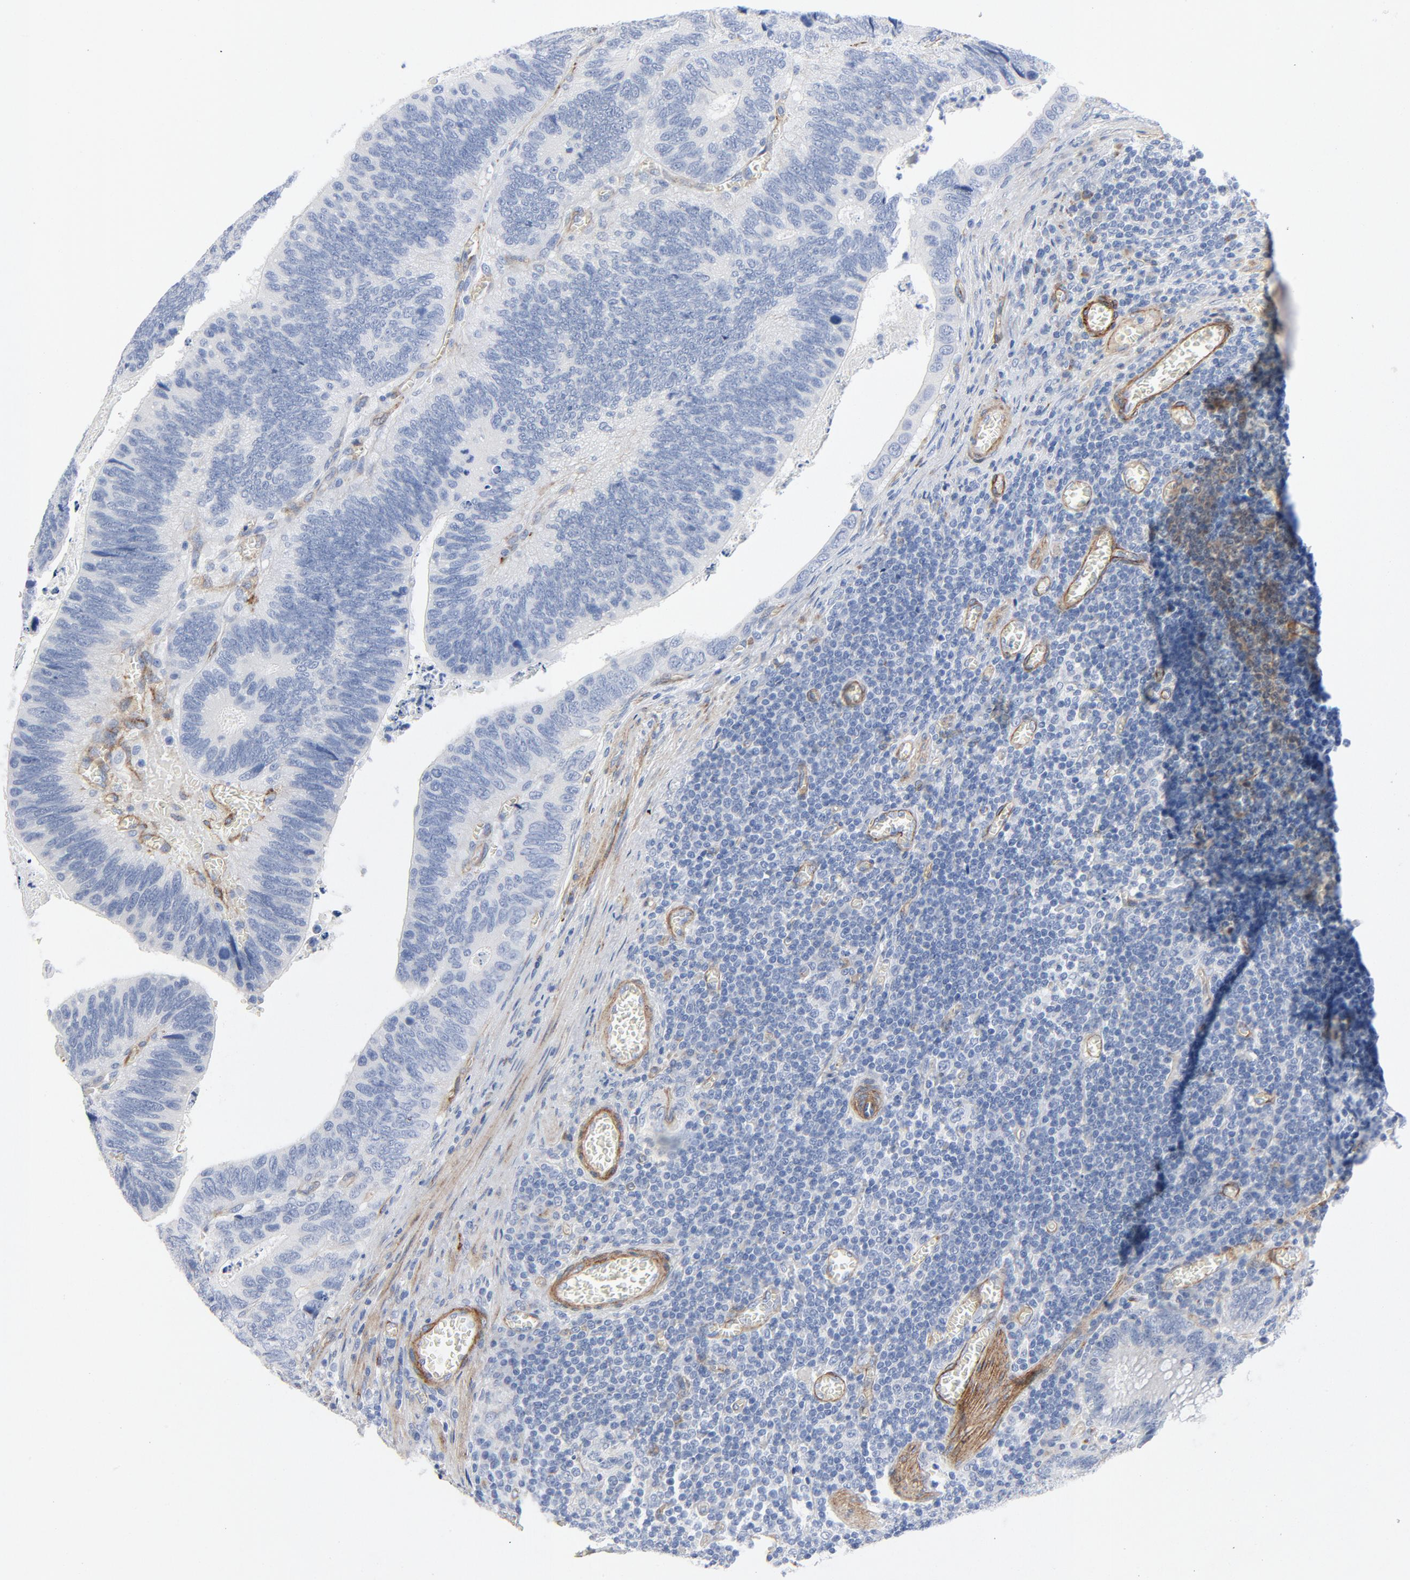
{"staining": {"intensity": "negative", "quantity": "none", "location": "none"}, "tissue": "colorectal cancer", "cell_type": "Tumor cells", "image_type": "cancer", "snomed": [{"axis": "morphology", "description": "Adenocarcinoma, NOS"}, {"axis": "topography", "description": "Colon"}], "caption": "An image of colorectal cancer (adenocarcinoma) stained for a protein shows no brown staining in tumor cells. The staining is performed using DAB brown chromogen with nuclei counter-stained in using hematoxylin.", "gene": "LAMC1", "patient": {"sex": "male", "age": 72}}